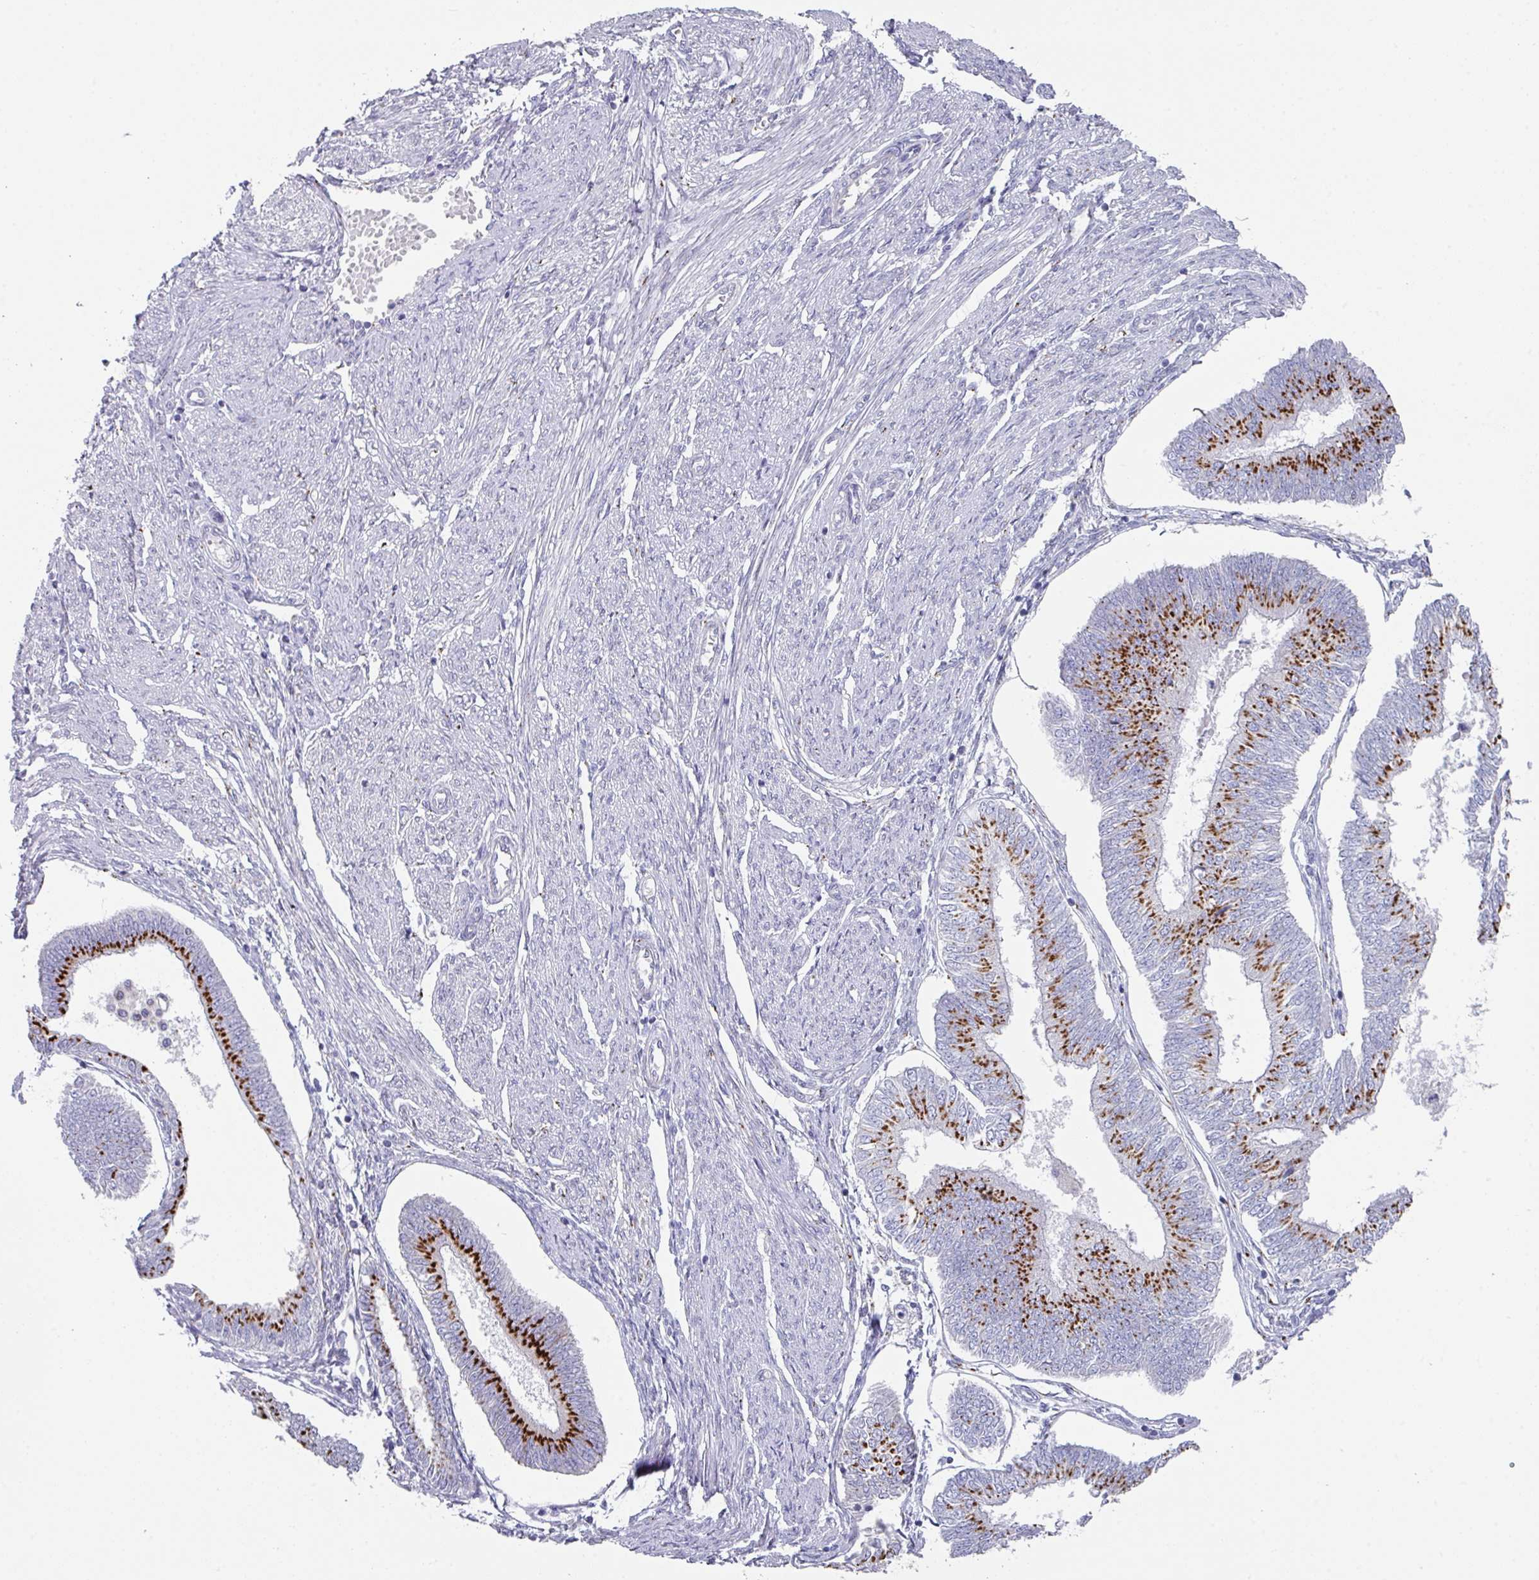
{"staining": {"intensity": "moderate", "quantity": ">75%", "location": "cytoplasmic/membranous"}, "tissue": "endometrial cancer", "cell_type": "Tumor cells", "image_type": "cancer", "snomed": [{"axis": "morphology", "description": "Adenocarcinoma, NOS"}, {"axis": "topography", "description": "Endometrium"}], "caption": "Immunohistochemistry (IHC) histopathology image of adenocarcinoma (endometrial) stained for a protein (brown), which exhibits medium levels of moderate cytoplasmic/membranous staining in approximately >75% of tumor cells.", "gene": "VKORC1L1", "patient": {"sex": "female", "age": 58}}